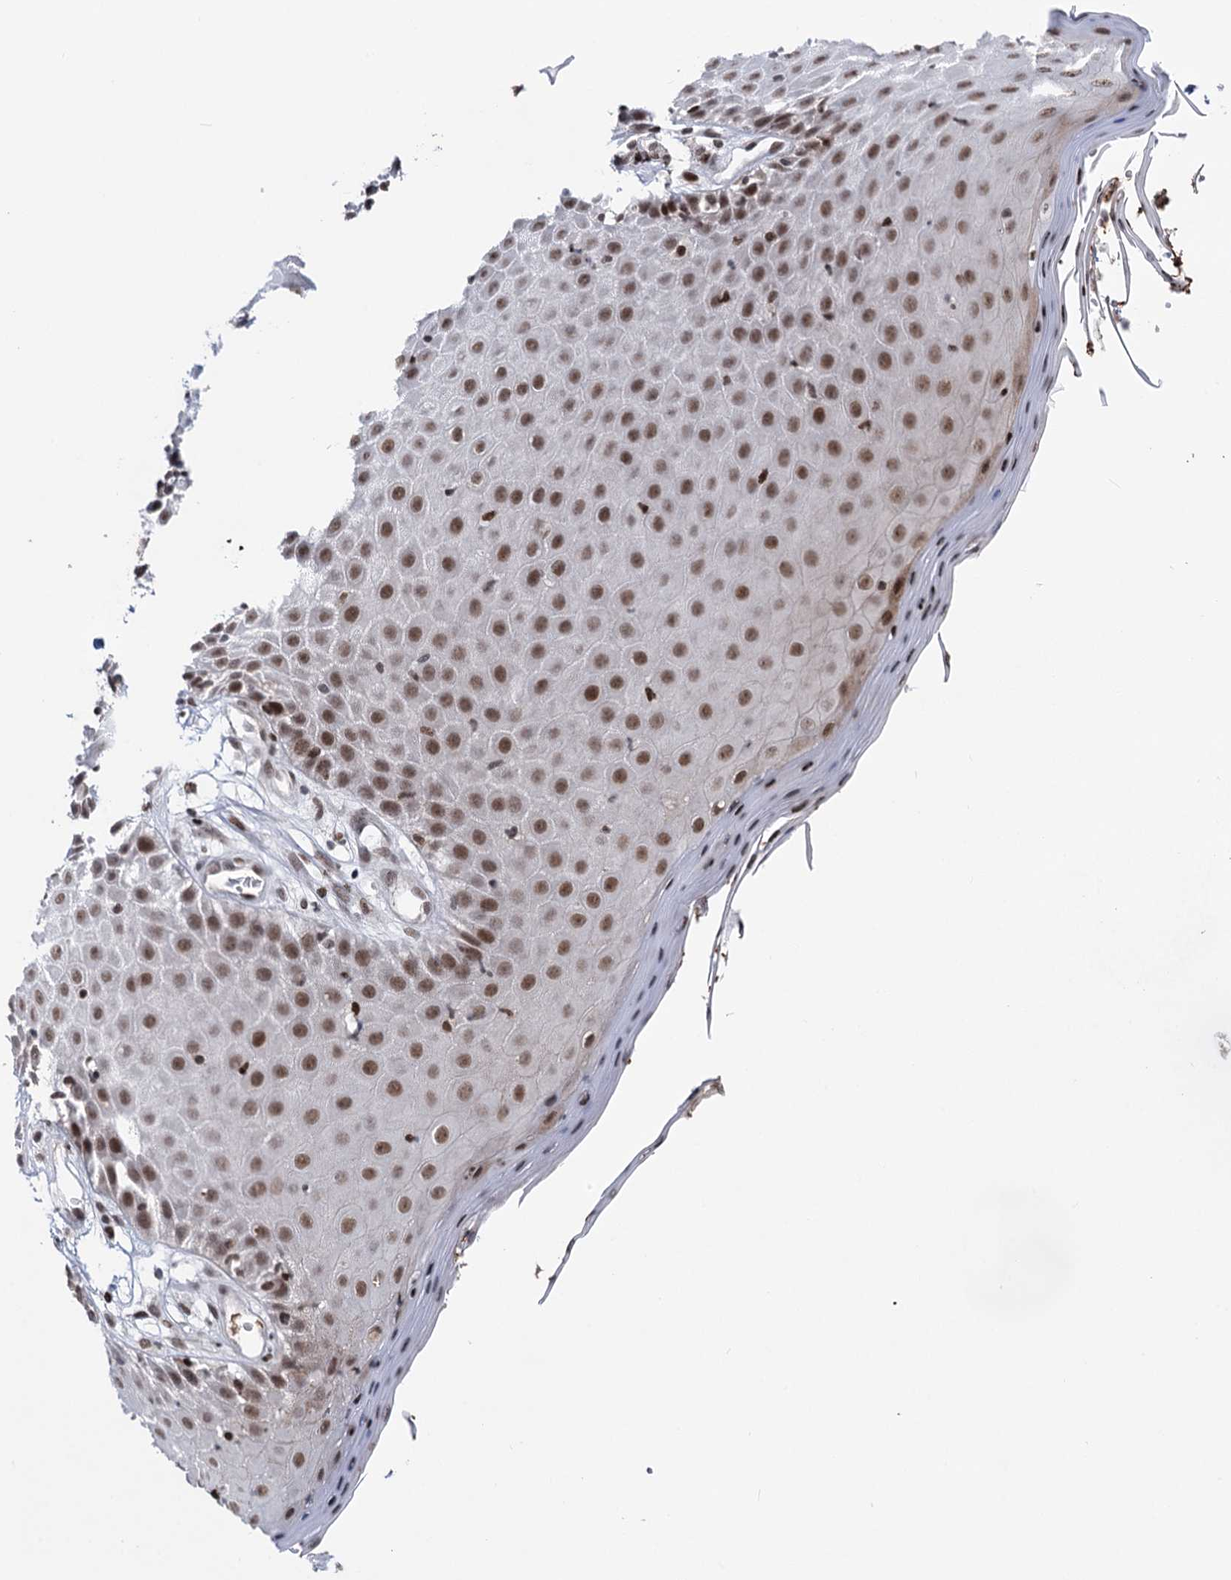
{"staining": {"intensity": "moderate", "quantity": ">75%", "location": "nuclear"}, "tissue": "skin", "cell_type": "Epidermal cells", "image_type": "normal", "snomed": [{"axis": "morphology", "description": "Normal tissue, NOS"}, {"axis": "topography", "description": "Vulva"}], "caption": "Immunohistochemical staining of benign skin reveals >75% levels of moderate nuclear protein staining in approximately >75% of epidermal cells. (brown staining indicates protein expression, while blue staining denotes nuclei).", "gene": "ZCCHC10", "patient": {"sex": "female", "age": 68}}